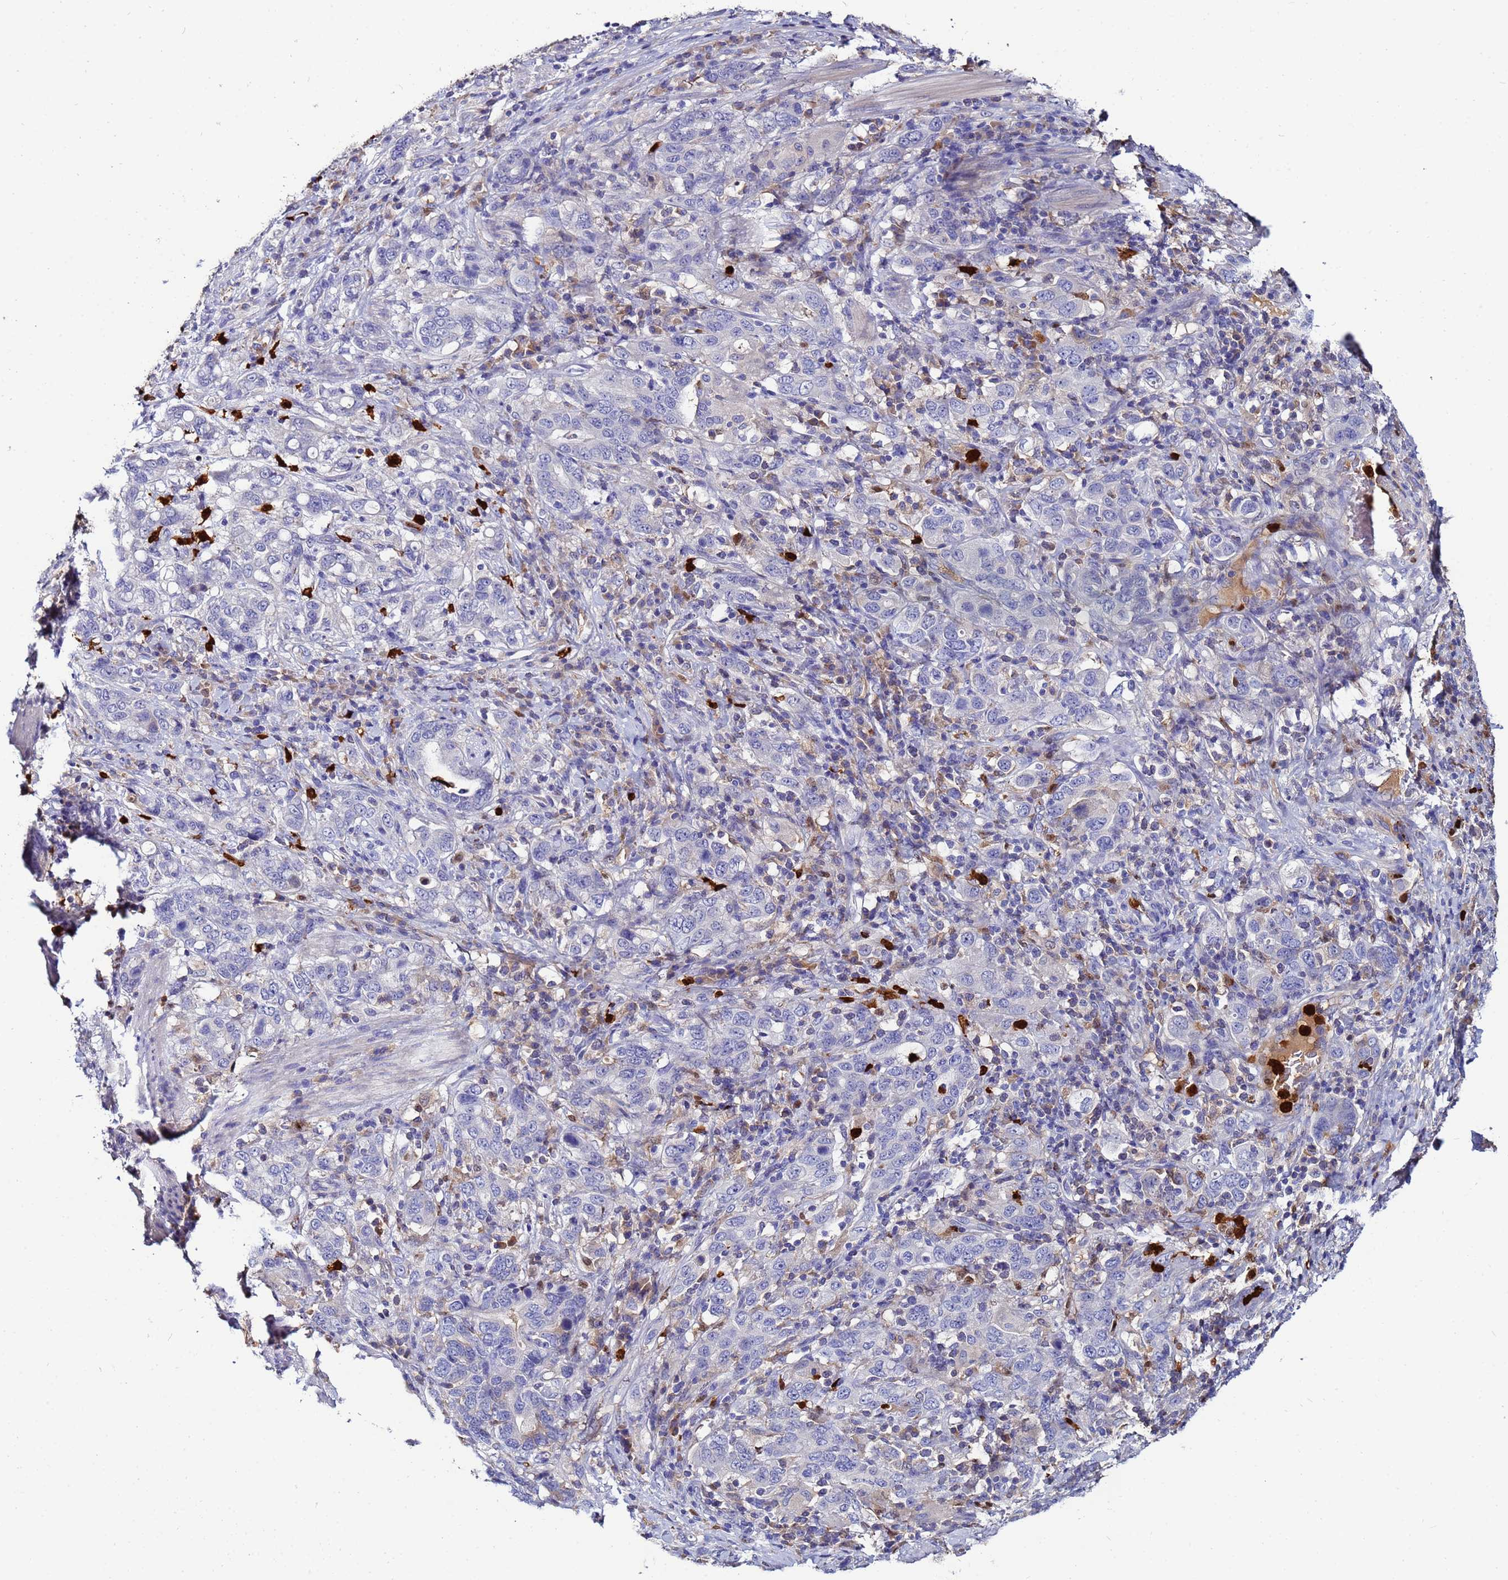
{"staining": {"intensity": "weak", "quantity": "<25%", "location": "cytoplasmic/membranous"}, "tissue": "stomach cancer", "cell_type": "Tumor cells", "image_type": "cancer", "snomed": [{"axis": "morphology", "description": "Adenocarcinoma, NOS"}, {"axis": "topography", "description": "Stomach, upper"}, {"axis": "topography", "description": "Stomach"}], "caption": "A micrograph of human stomach cancer (adenocarcinoma) is negative for staining in tumor cells.", "gene": "TUBAL3", "patient": {"sex": "male", "age": 62}}